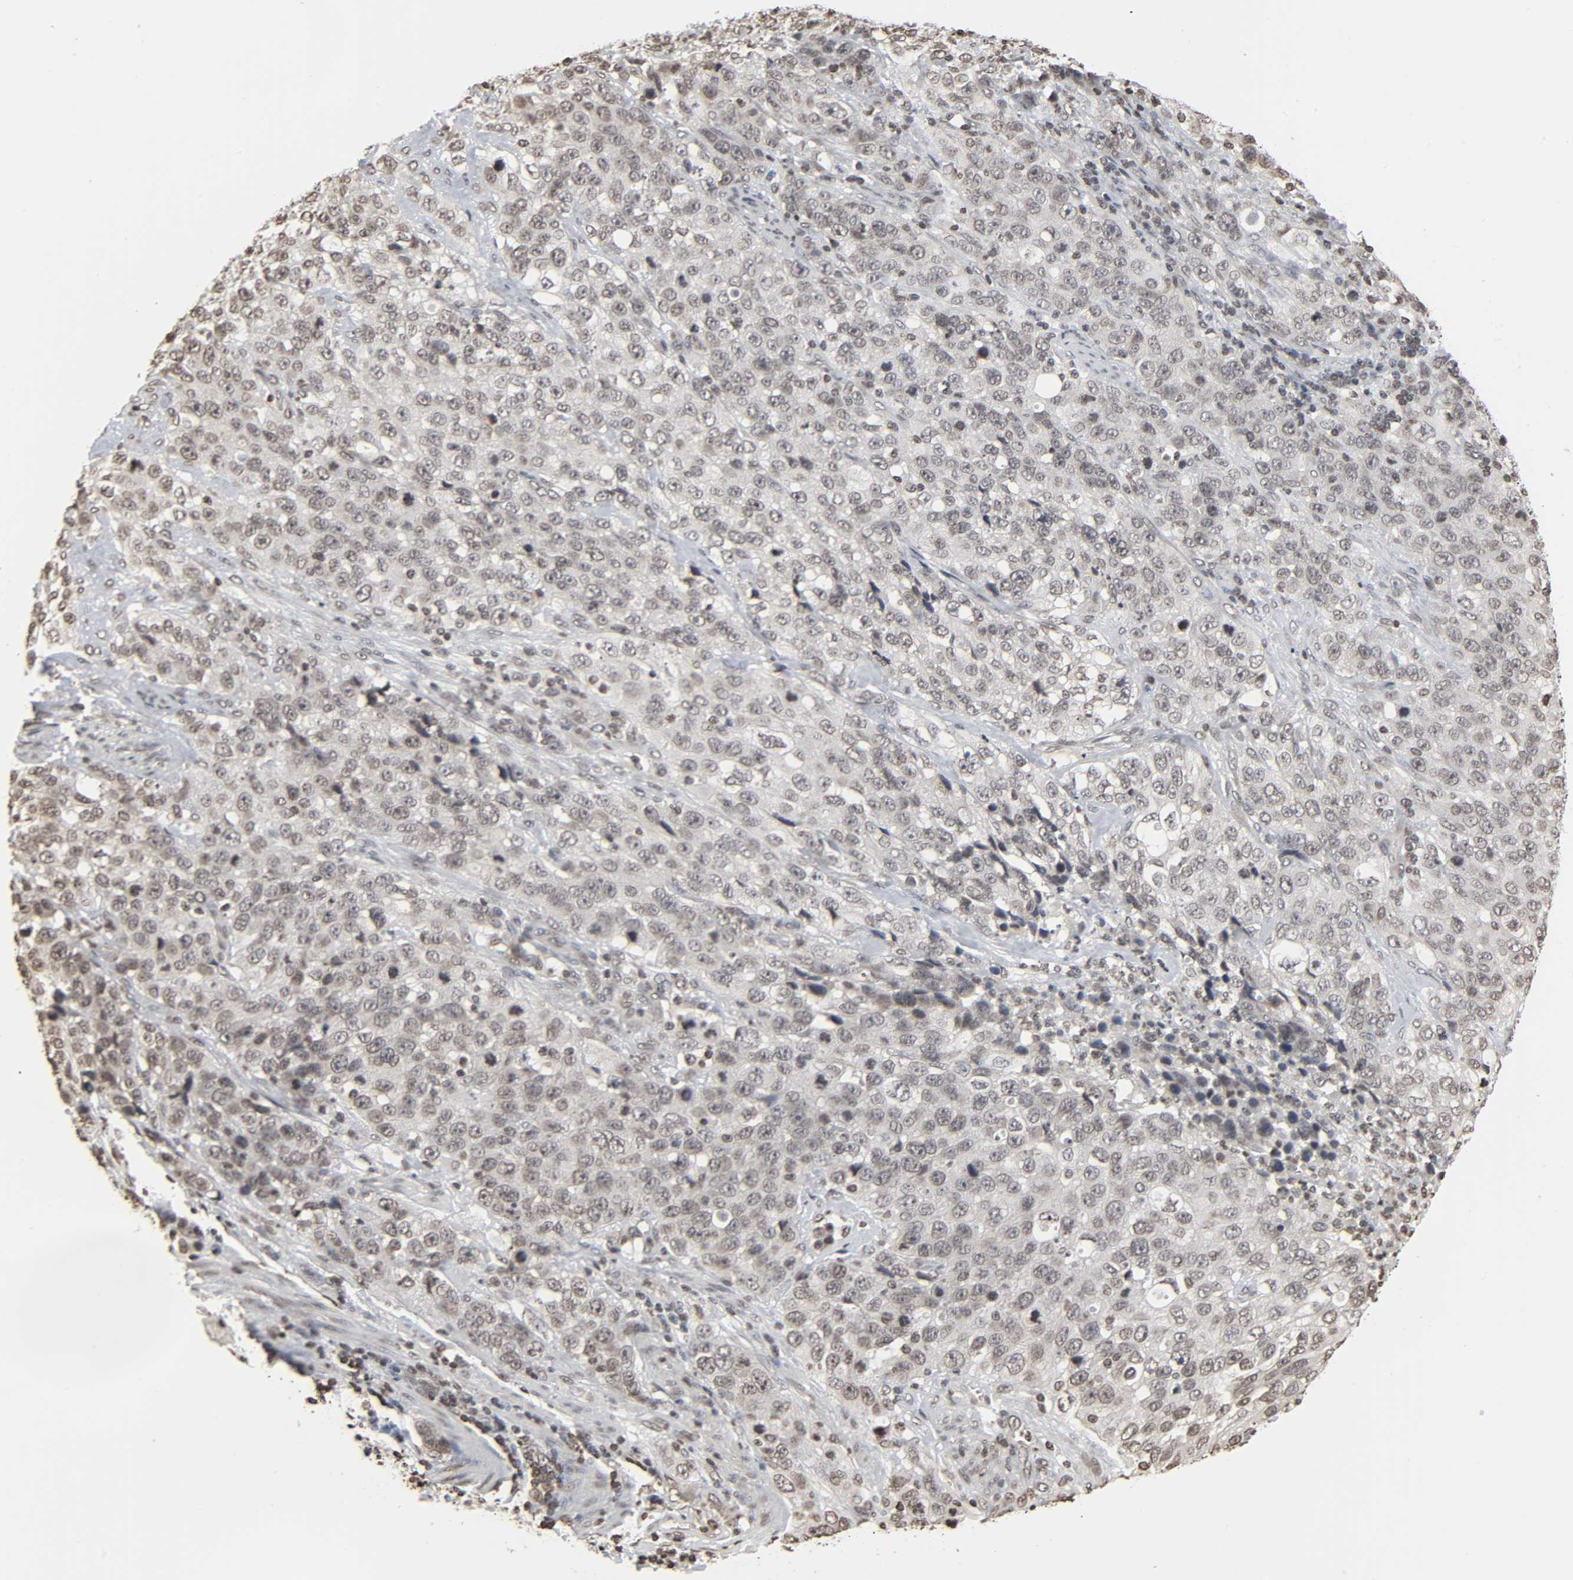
{"staining": {"intensity": "weak", "quantity": ">75%", "location": "nuclear"}, "tissue": "stomach cancer", "cell_type": "Tumor cells", "image_type": "cancer", "snomed": [{"axis": "morphology", "description": "Normal tissue, NOS"}, {"axis": "morphology", "description": "Adenocarcinoma, NOS"}, {"axis": "topography", "description": "Stomach"}], "caption": "Approximately >75% of tumor cells in stomach adenocarcinoma demonstrate weak nuclear protein positivity as visualized by brown immunohistochemical staining.", "gene": "ELAVL1", "patient": {"sex": "male", "age": 48}}